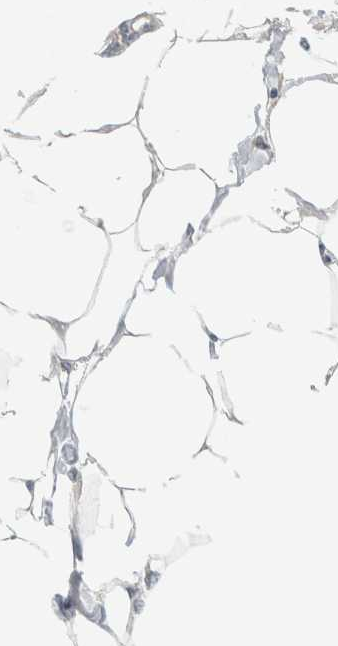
{"staining": {"intensity": "negative", "quantity": "none", "location": "none"}, "tissue": "adipose tissue", "cell_type": "Adipocytes", "image_type": "normal", "snomed": [{"axis": "morphology", "description": "Normal tissue, NOS"}, {"axis": "morphology", "description": "Adenocarcinoma, NOS"}, {"axis": "topography", "description": "Colon"}, {"axis": "topography", "description": "Peripheral nerve tissue"}], "caption": "Adipocytes show no significant staining in unremarkable adipose tissue. (Brightfield microscopy of DAB (3,3'-diaminobenzidine) immunohistochemistry at high magnification).", "gene": "NEFM", "patient": {"sex": "male", "age": 14}}